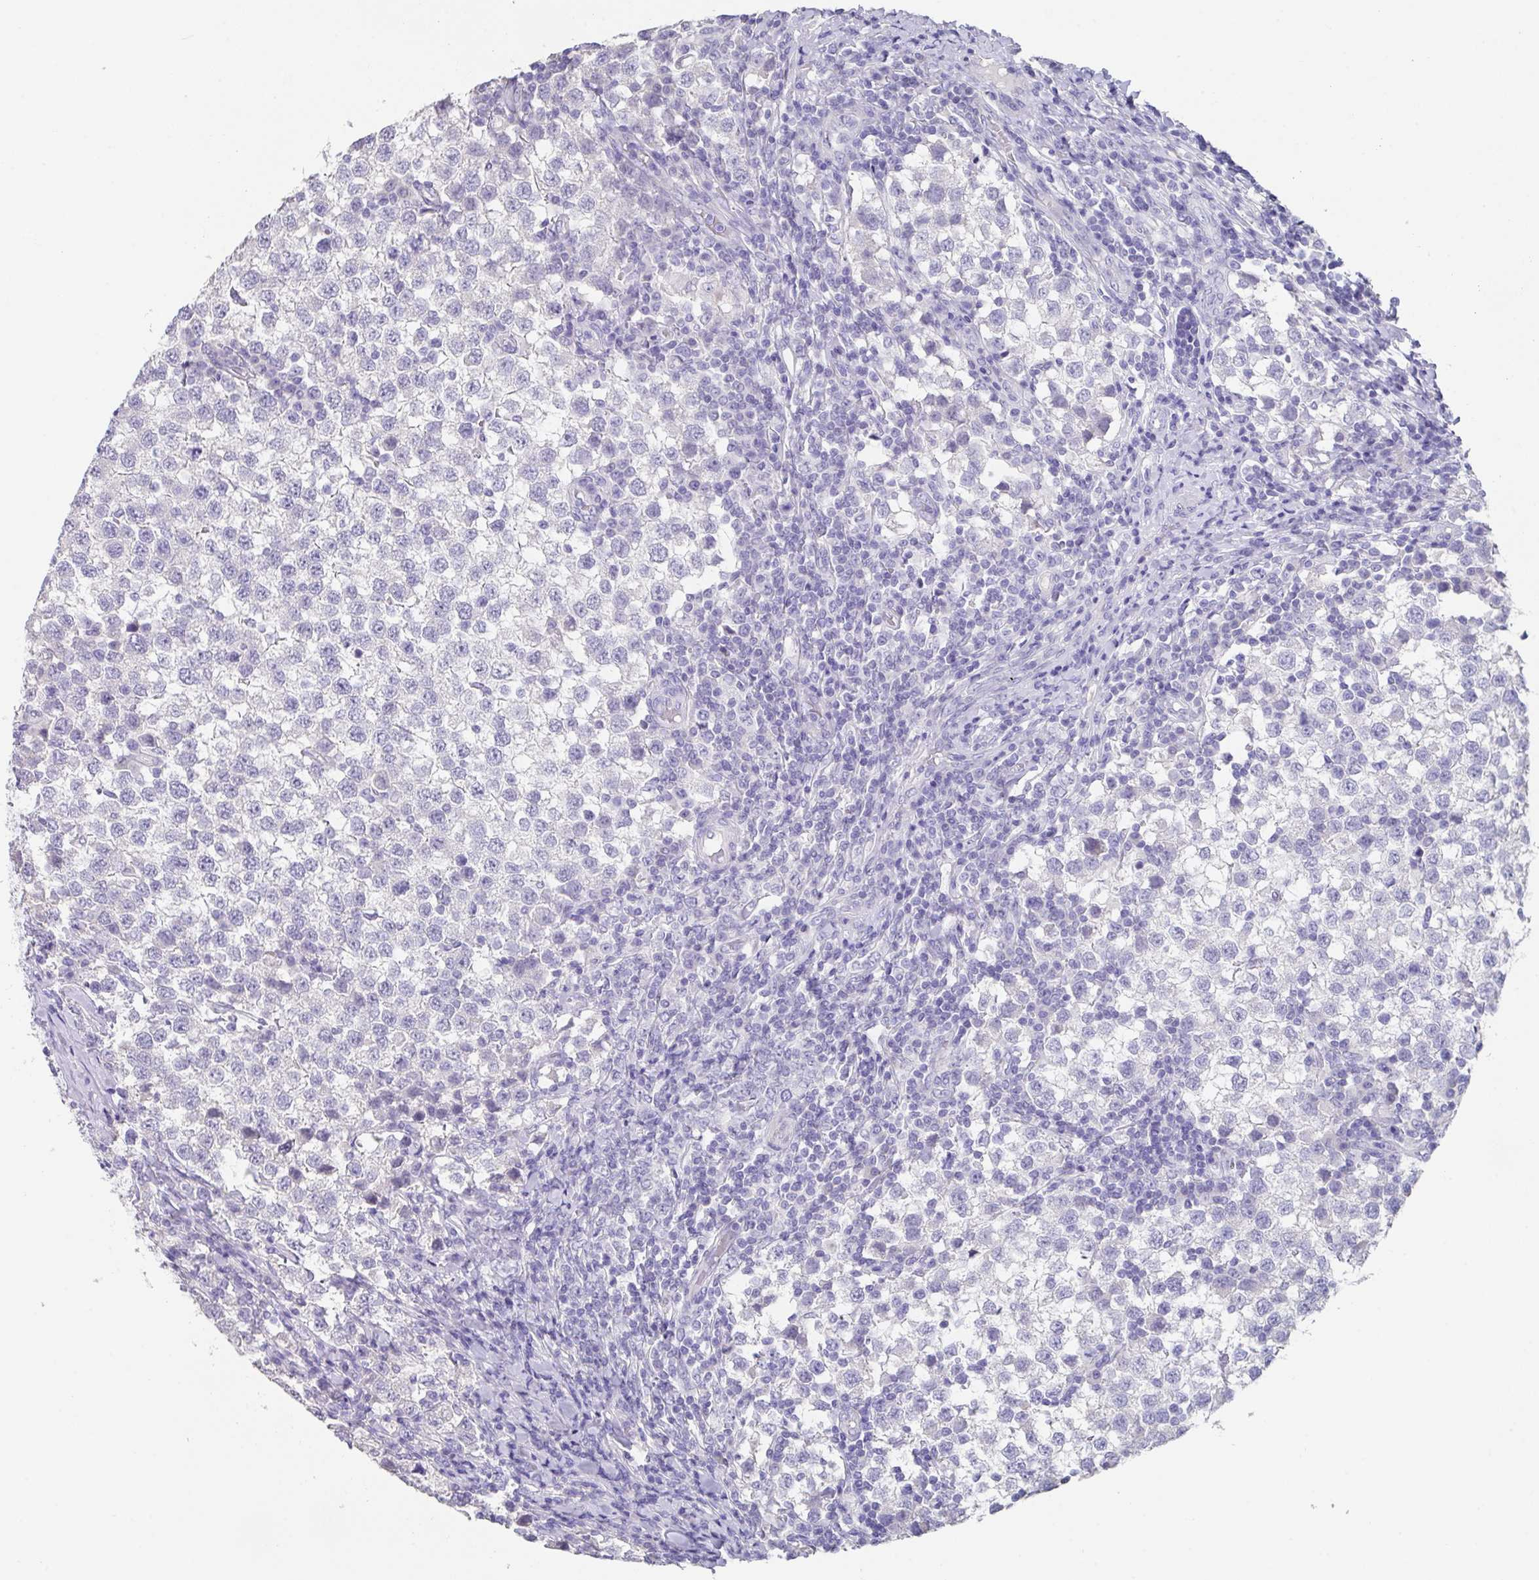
{"staining": {"intensity": "negative", "quantity": "none", "location": "none"}, "tissue": "testis cancer", "cell_type": "Tumor cells", "image_type": "cancer", "snomed": [{"axis": "morphology", "description": "Seminoma, NOS"}, {"axis": "topography", "description": "Testis"}], "caption": "Micrograph shows no significant protein positivity in tumor cells of seminoma (testis). Nuclei are stained in blue.", "gene": "SLC44A4", "patient": {"sex": "male", "age": 34}}